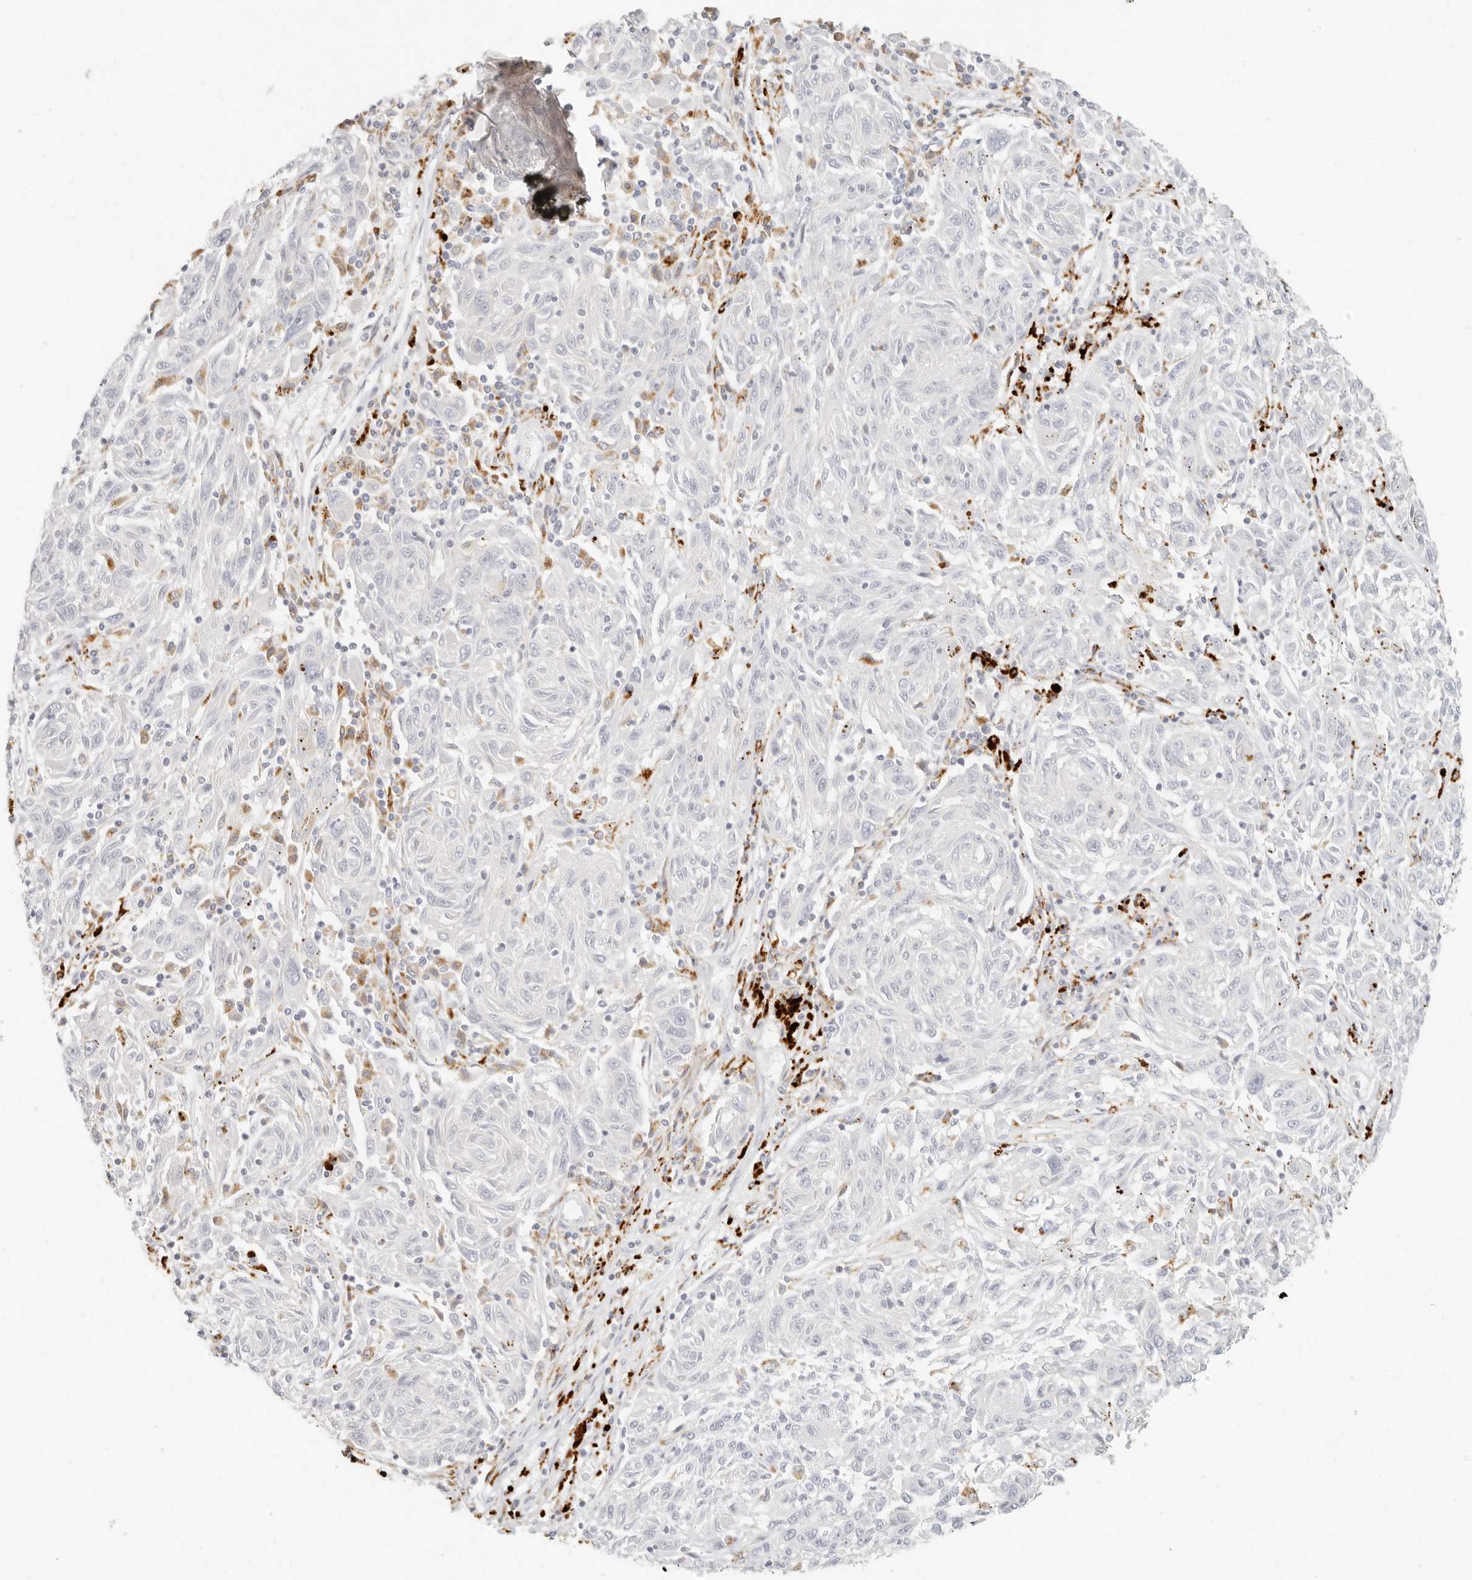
{"staining": {"intensity": "weak", "quantity": "<25%", "location": "cytoplasmic/membranous"}, "tissue": "melanoma", "cell_type": "Tumor cells", "image_type": "cancer", "snomed": [{"axis": "morphology", "description": "Malignant melanoma, NOS"}, {"axis": "topography", "description": "Skin"}], "caption": "Histopathology image shows no significant protein expression in tumor cells of malignant melanoma.", "gene": "RNASET2", "patient": {"sex": "male", "age": 53}}